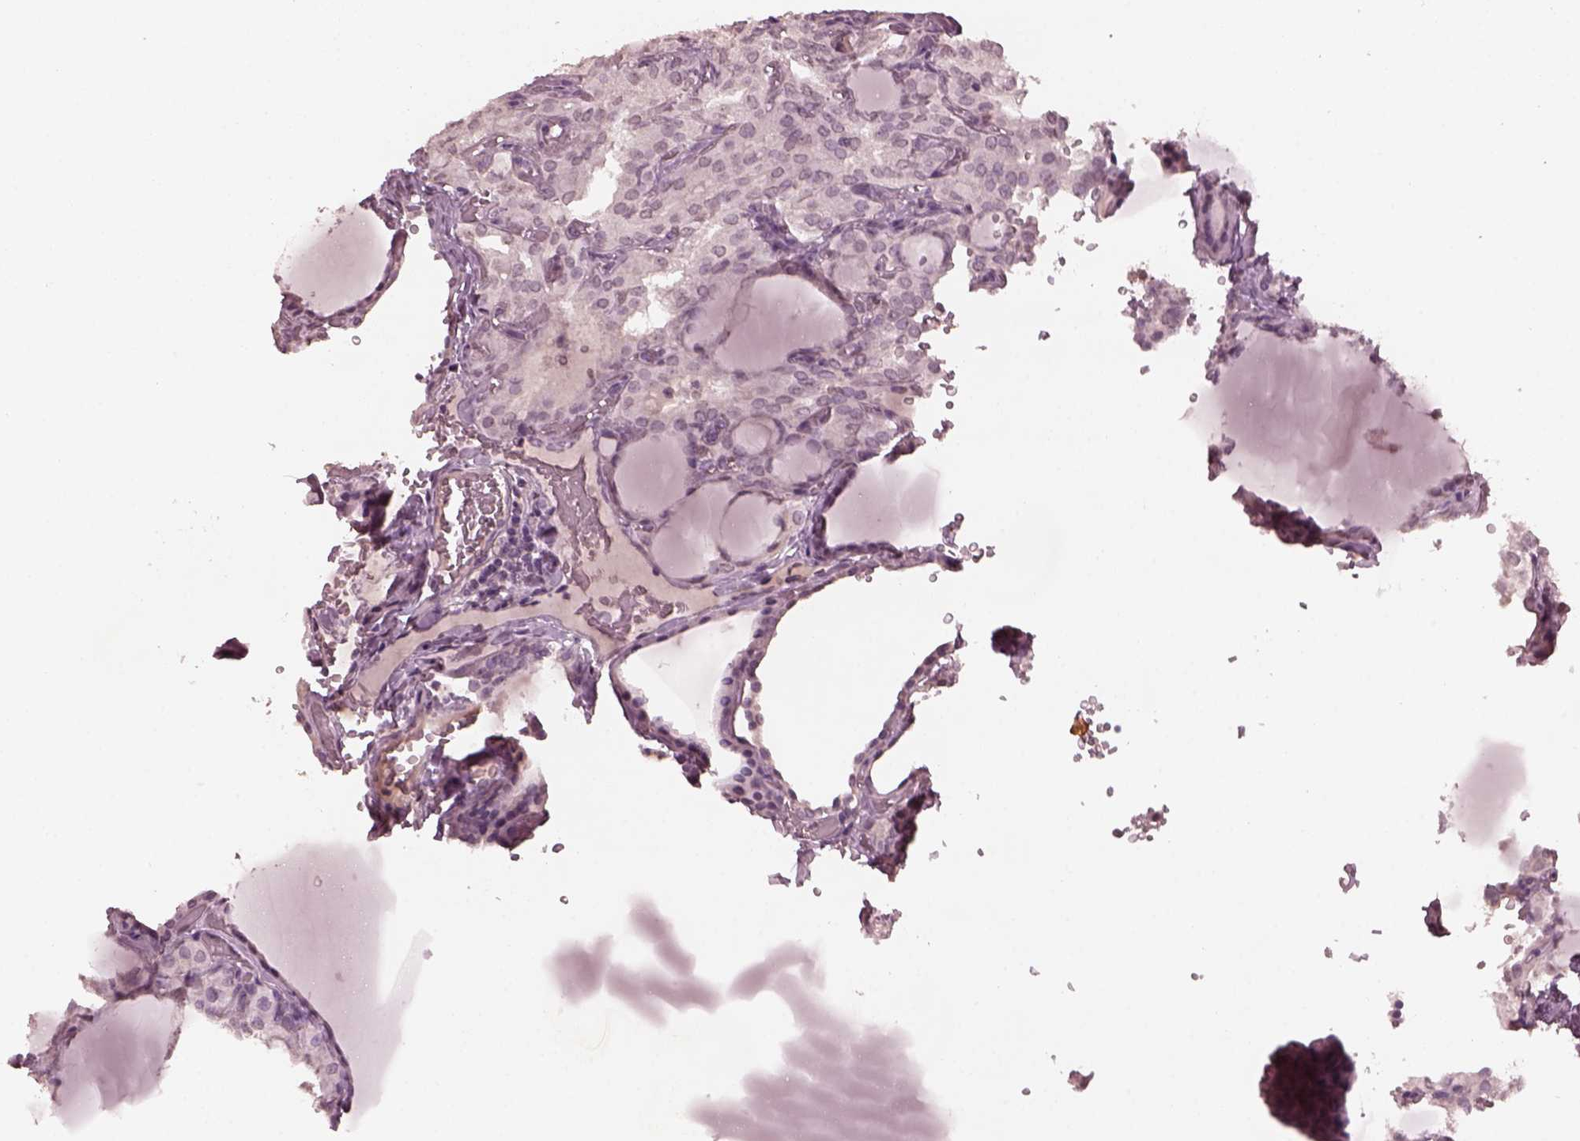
{"staining": {"intensity": "negative", "quantity": "none", "location": "none"}, "tissue": "thyroid cancer", "cell_type": "Tumor cells", "image_type": "cancer", "snomed": [{"axis": "morphology", "description": "Papillary adenocarcinoma, NOS"}, {"axis": "topography", "description": "Thyroid gland"}], "caption": "DAB (3,3'-diaminobenzidine) immunohistochemical staining of thyroid cancer shows no significant staining in tumor cells. The staining is performed using DAB (3,3'-diaminobenzidine) brown chromogen with nuclei counter-stained in using hematoxylin.", "gene": "KRT79", "patient": {"sex": "male", "age": 20}}